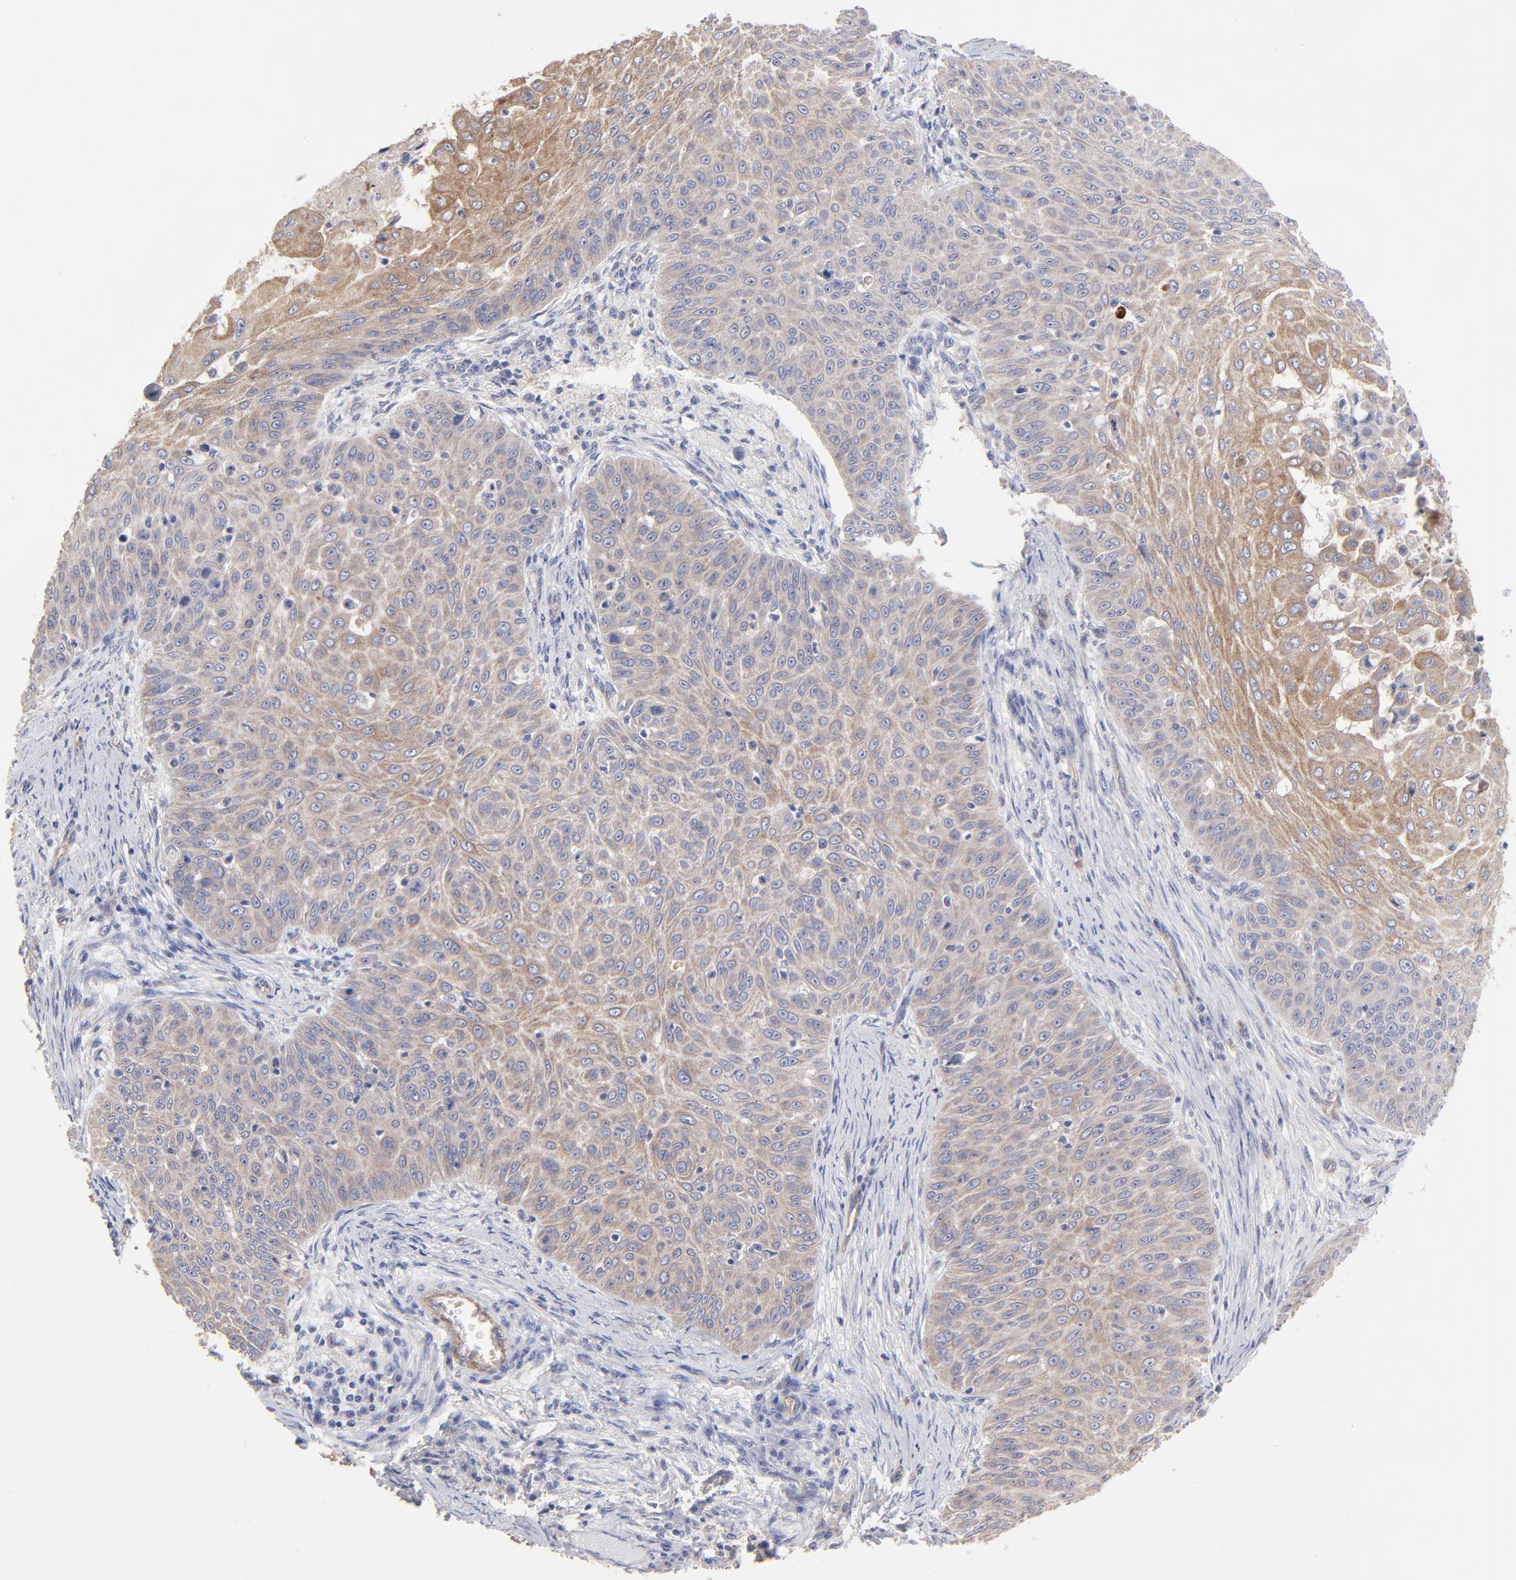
{"staining": {"intensity": "moderate", "quantity": ">75%", "location": "cytoplasmic/membranous"}, "tissue": "skin cancer", "cell_type": "Tumor cells", "image_type": "cancer", "snomed": [{"axis": "morphology", "description": "Squamous cell carcinoma, NOS"}, {"axis": "topography", "description": "Skin"}], "caption": "This histopathology image reveals IHC staining of skin squamous cell carcinoma, with medium moderate cytoplasmic/membranous expression in approximately >75% of tumor cells.", "gene": "SULF2", "patient": {"sex": "male", "age": 82}}